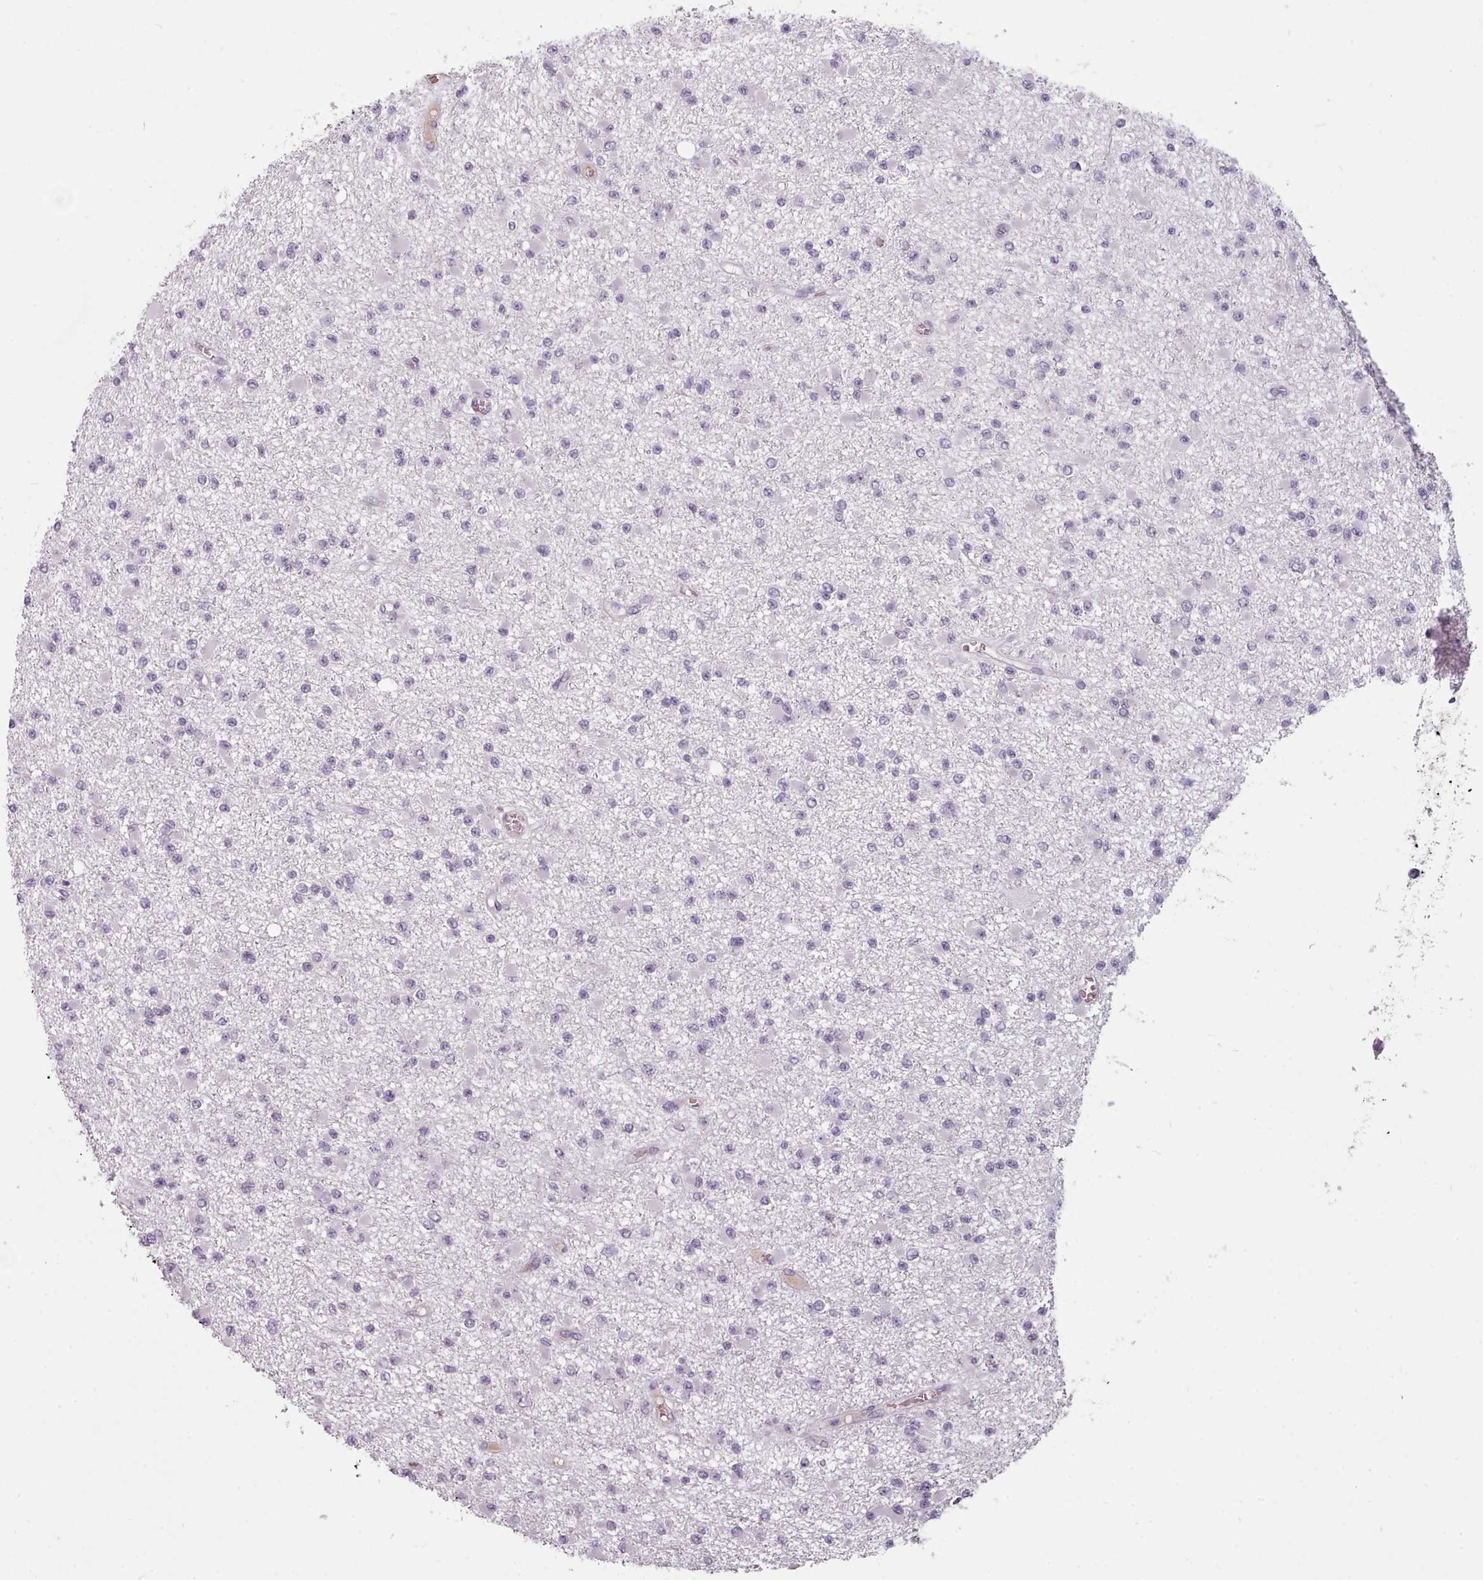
{"staining": {"intensity": "negative", "quantity": "none", "location": "none"}, "tissue": "glioma", "cell_type": "Tumor cells", "image_type": "cancer", "snomed": [{"axis": "morphology", "description": "Glioma, malignant, Low grade"}, {"axis": "topography", "description": "Brain"}], "caption": "High power microscopy micrograph of an immunohistochemistry (IHC) micrograph of malignant glioma (low-grade), revealing no significant positivity in tumor cells. (Stains: DAB IHC with hematoxylin counter stain, Microscopy: brightfield microscopy at high magnification).", "gene": "PBX4", "patient": {"sex": "female", "age": 22}}